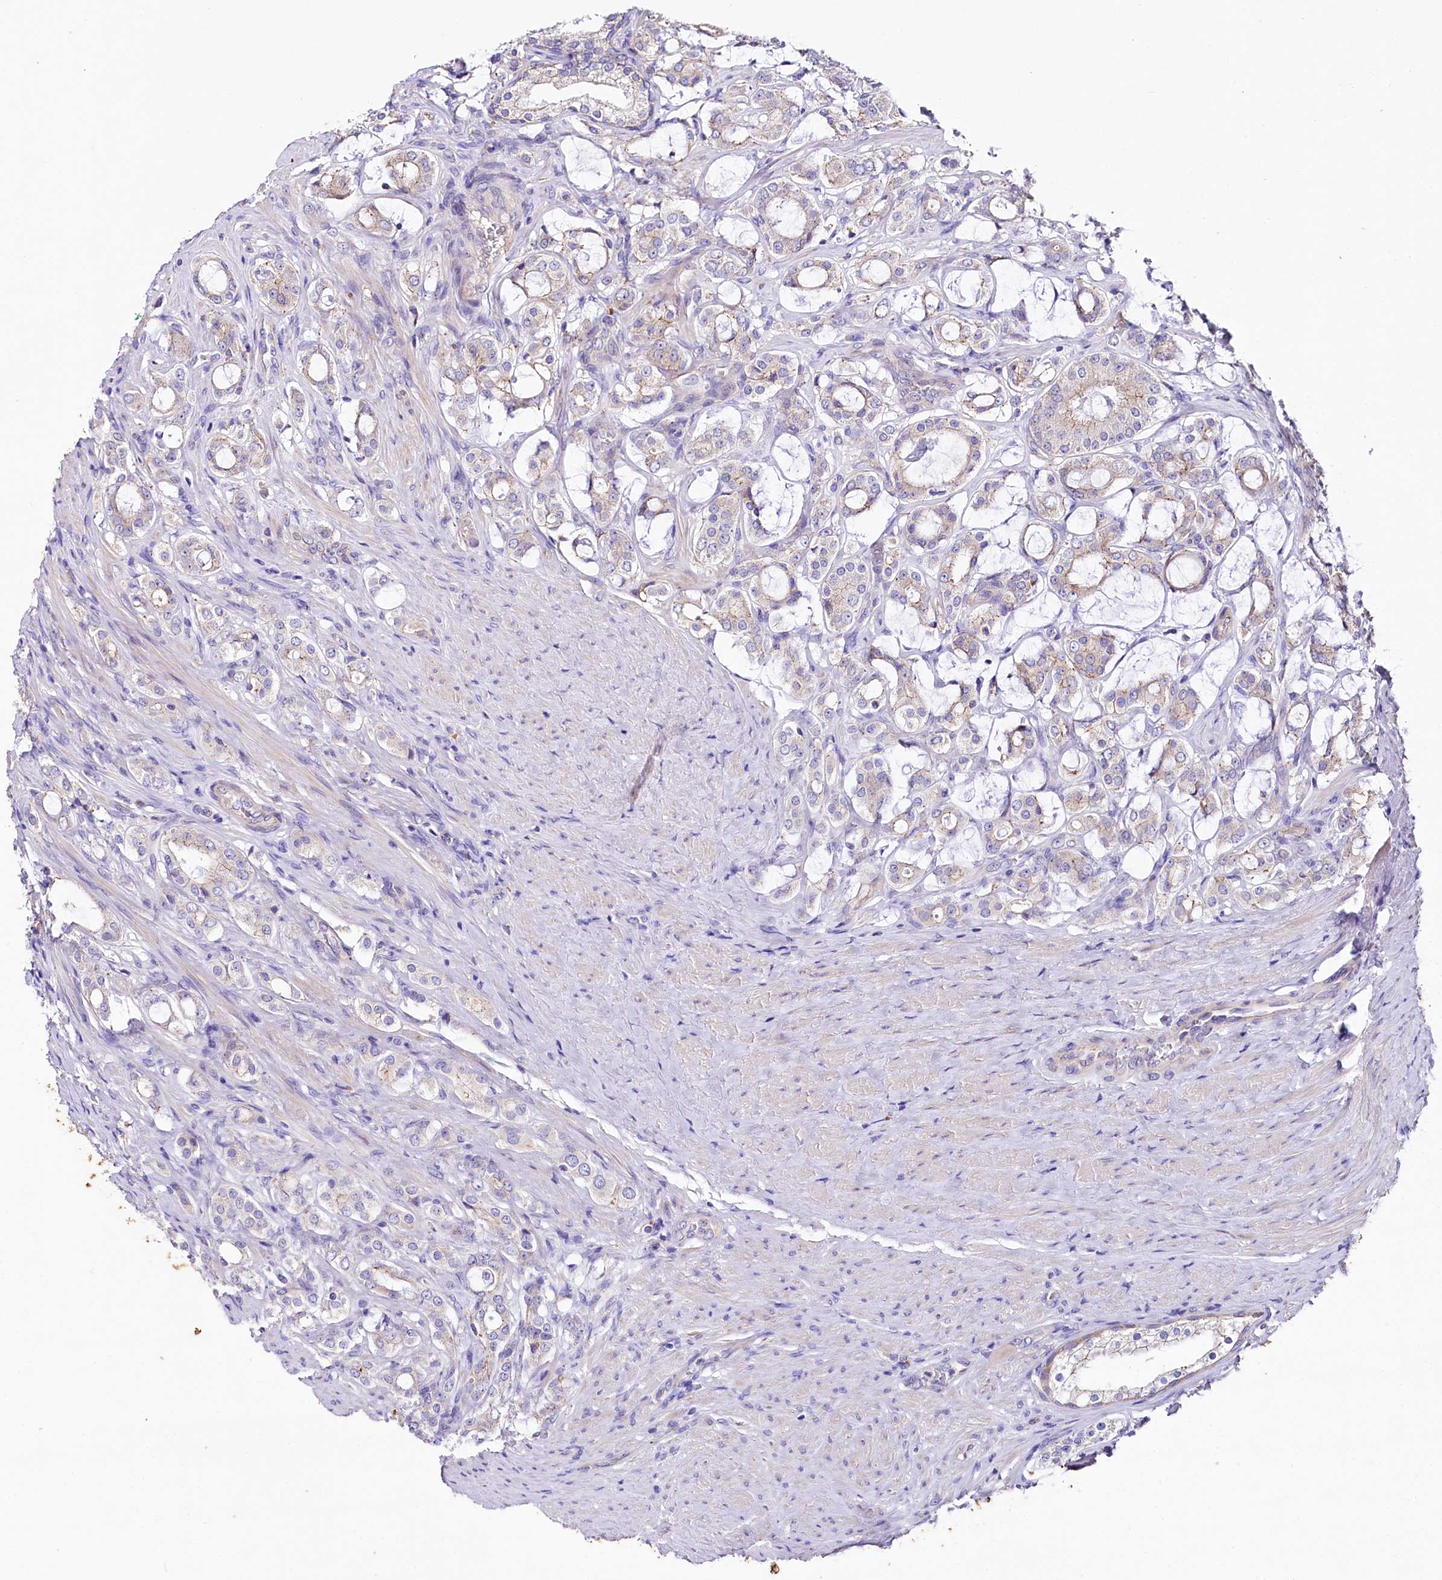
{"staining": {"intensity": "moderate", "quantity": "25%-75%", "location": "cytoplasmic/membranous"}, "tissue": "prostate cancer", "cell_type": "Tumor cells", "image_type": "cancer", "snomed": [{"axis": "morphology", "description": "Adenocarcinoma, High grade"}, {"axis": "topography", "description": "Prostate"}], "caption": "IHC staining of prostate high-grade adenocarcinoma, which demonstrates medium levels of moderate cytoplasmic/membranous expression in approximately 25%-75% of tumor cells indicating moderate cytoplasmic/membranous protein staining. The staining was performed using DAB (brown) for protein detection and nuclei were counterstained in hematoxylin (blue).", "gene": "SACM1L", "patient": {"sex": "male", "age": 63}}